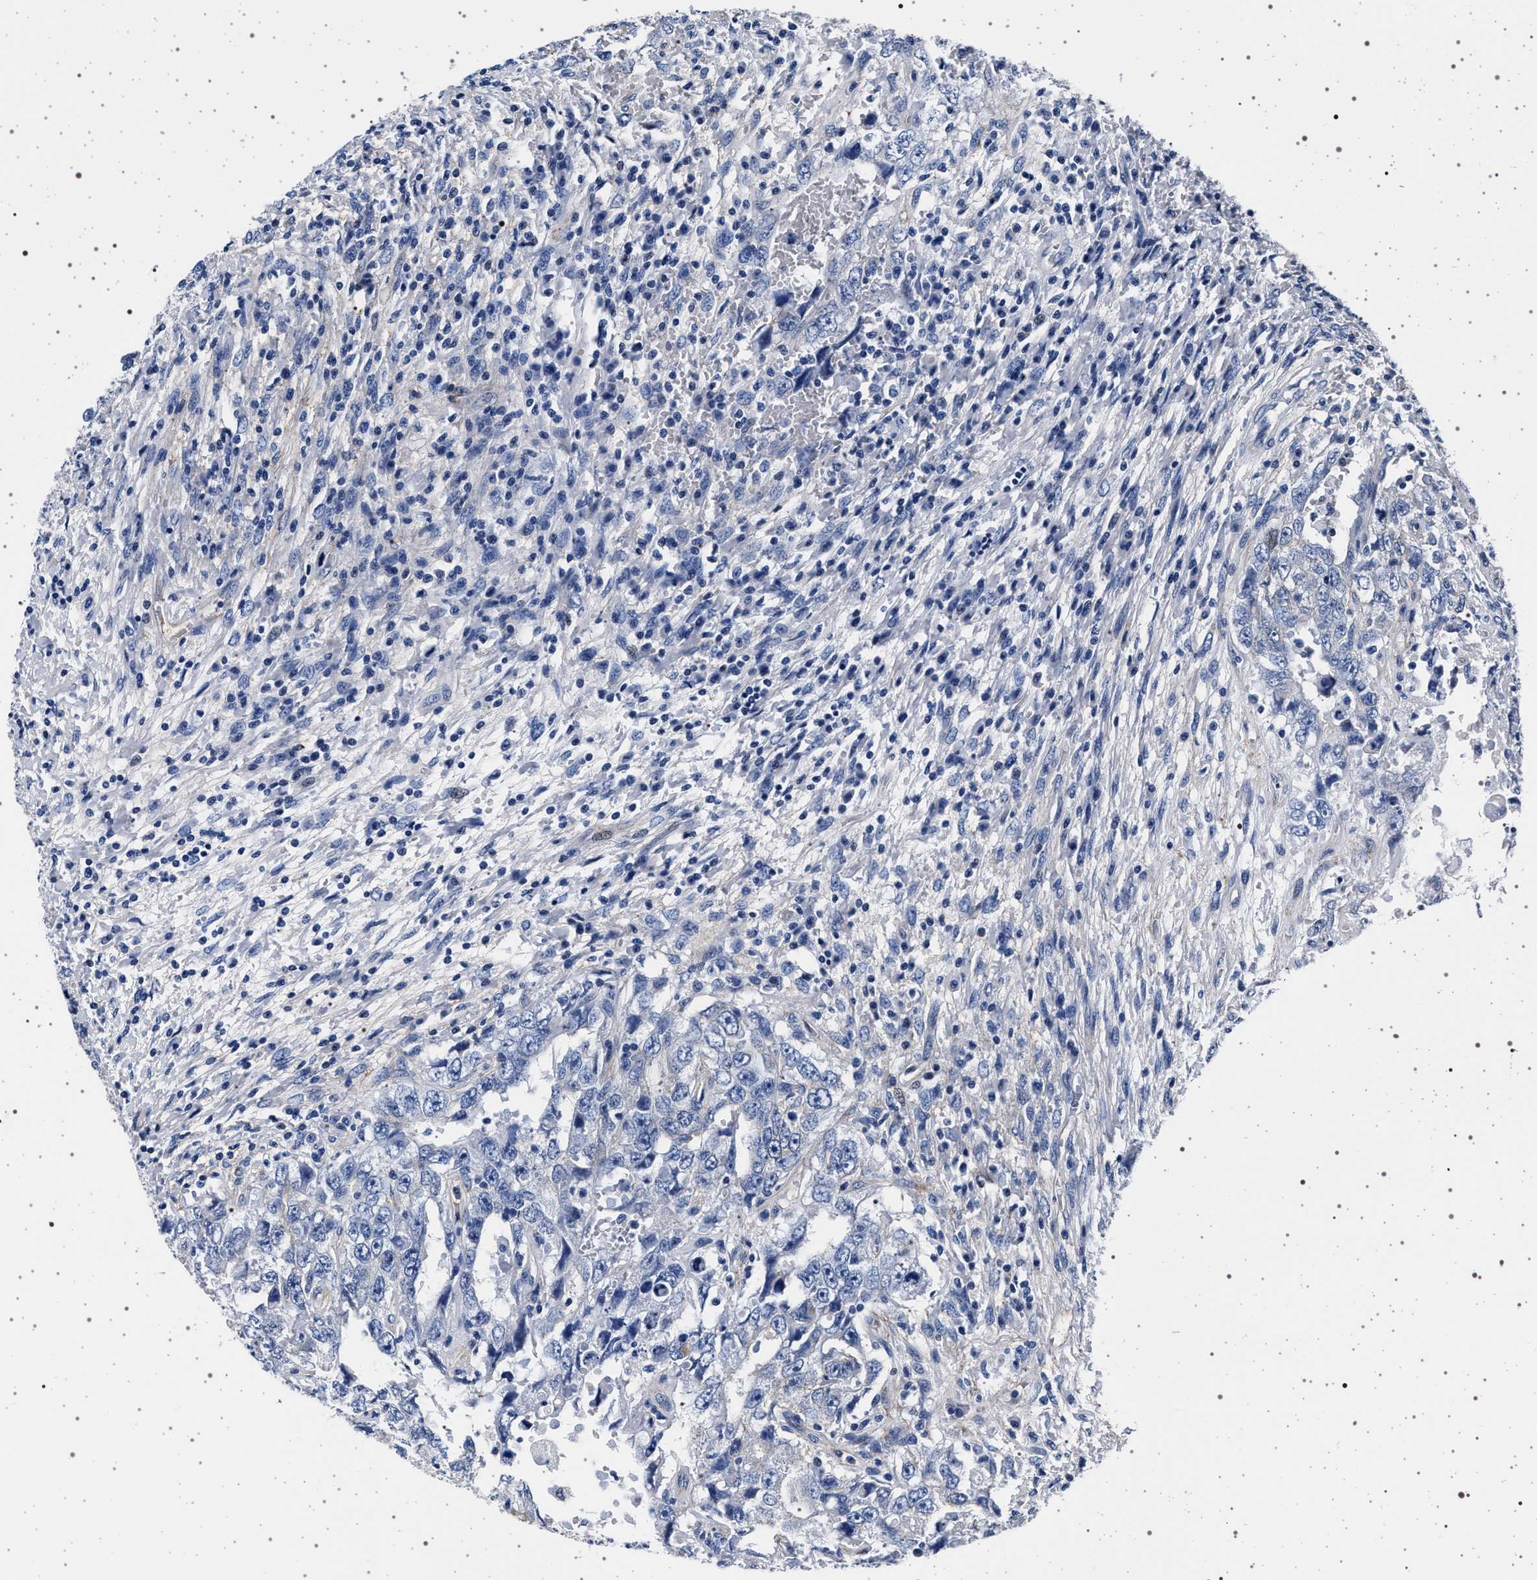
{"staining": {"intensity": "negative", "quantity": "none", "location": "none"}, "tissue": "testis cancer", "cell_type": "Tumor cells", "image_type": "cancer", "snomed": [{"axis": "morphology", "description": "Carcinoma, Embryonal, NOS"}, {"axis": "topography", "description": "Testis"}], "caption": "DAB (3,3'-diaminobenzidine) immunohistochemical staining of testis embryonal carcinoma reveals no significant staining in tumor cells. (Immunohistochemistry, brightfield microscopy, high magnification).", "gene": "SLC9A1", "patient": {"sex": "male", "age": 26}}